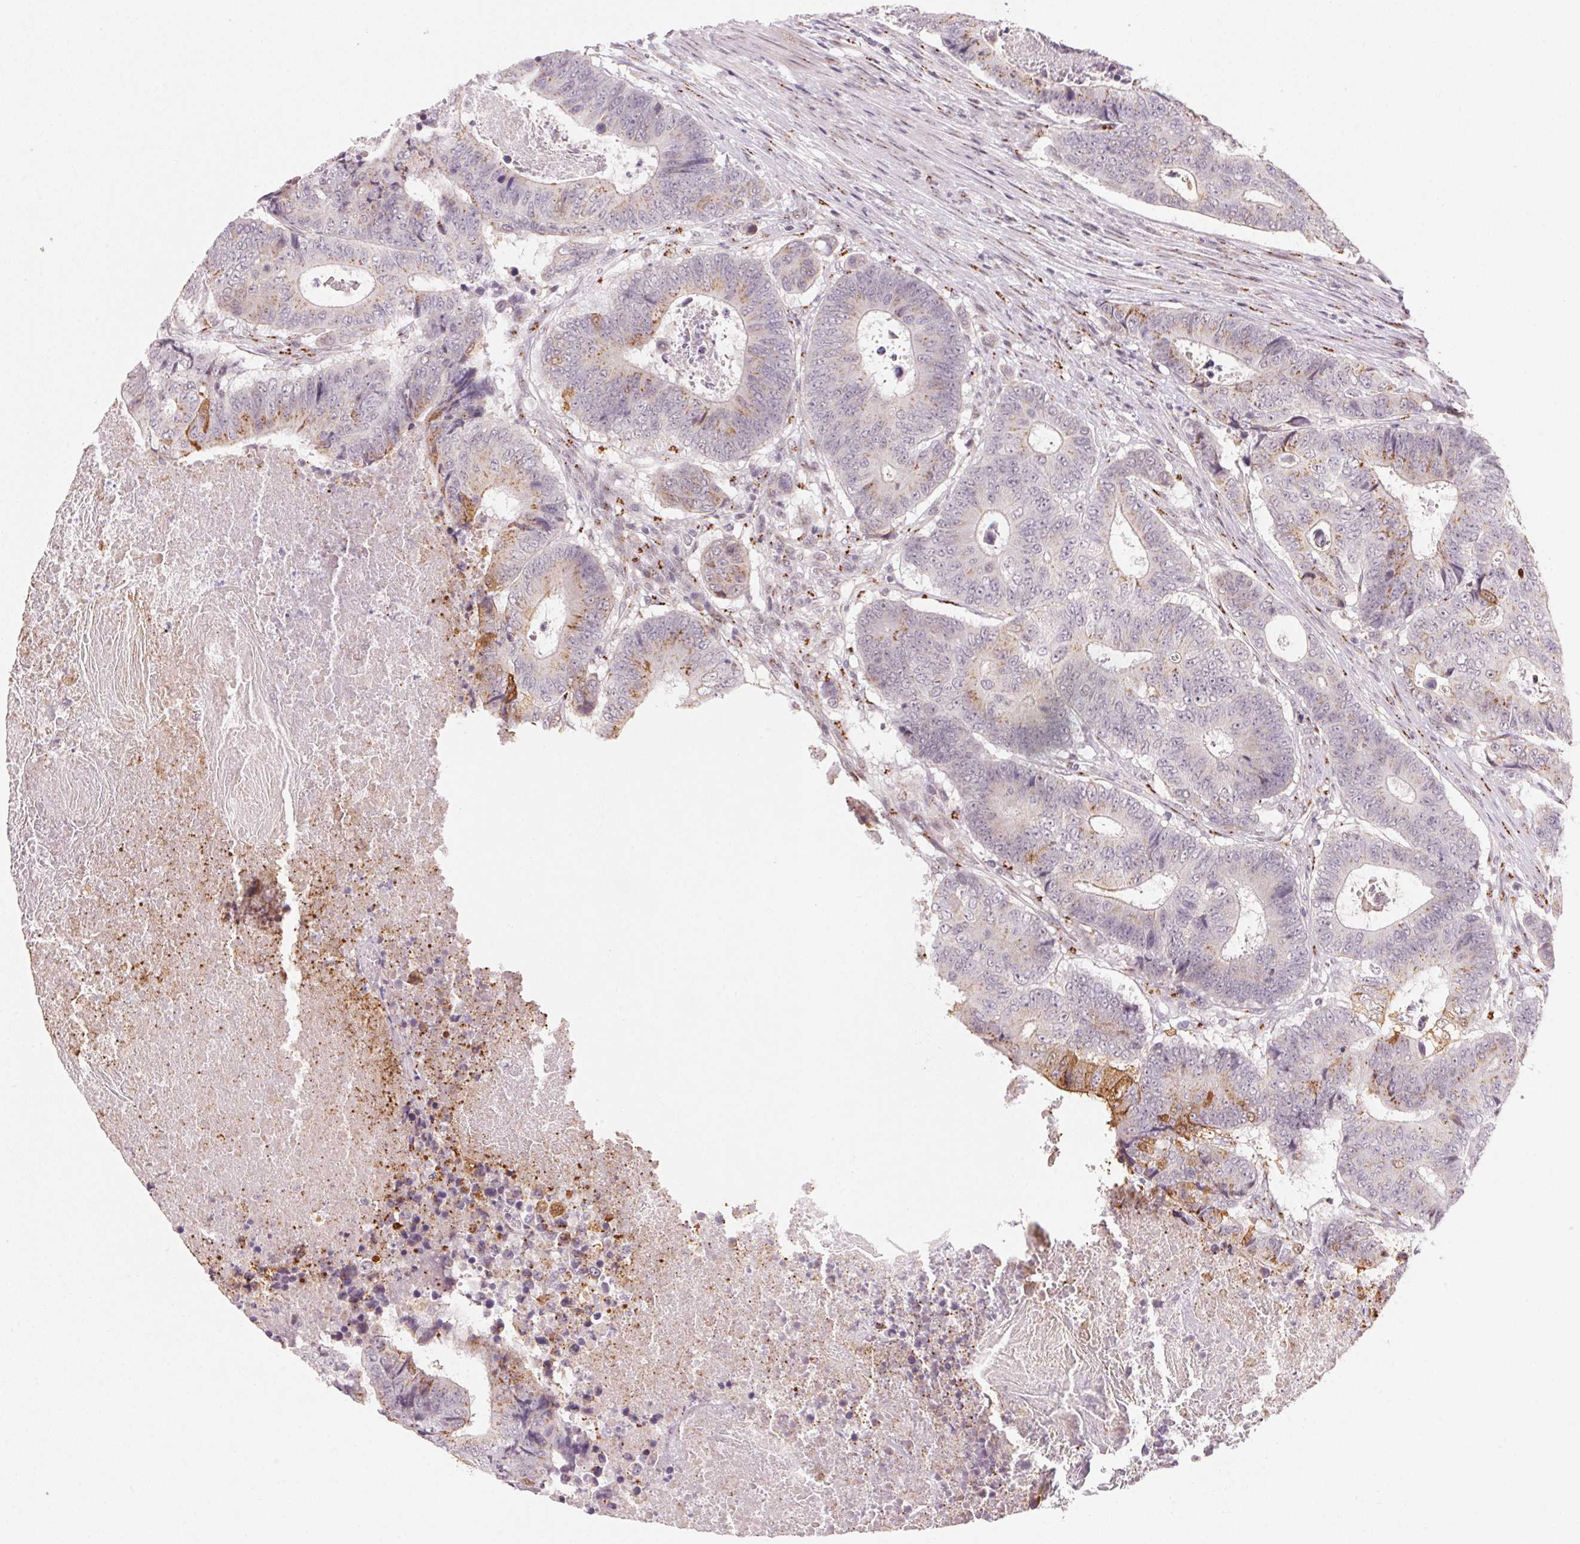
{"staining": {"intensity": "moderate", "quantity": "25%-75%", "location": "cytoplasmic/membranous"}, "tissue": "colorectal cancer", "cell_type": "Tumor cells", "image_type": "cancer", "snomed": [{"axis": "morphology", "description": "Adenocarcinoma, NOS"}, {"axis": "topography", "description": "Colon"}], "caption": "There is medium levels of moderate cytoplasmic/membranous expression in tumor cells of colorectal cancer (adenocarcinoma), as demonstrated by immunohistochemical staining (brown color).", "gene": "RAB22A", "patient": {"sex": "female", "age": 48}}